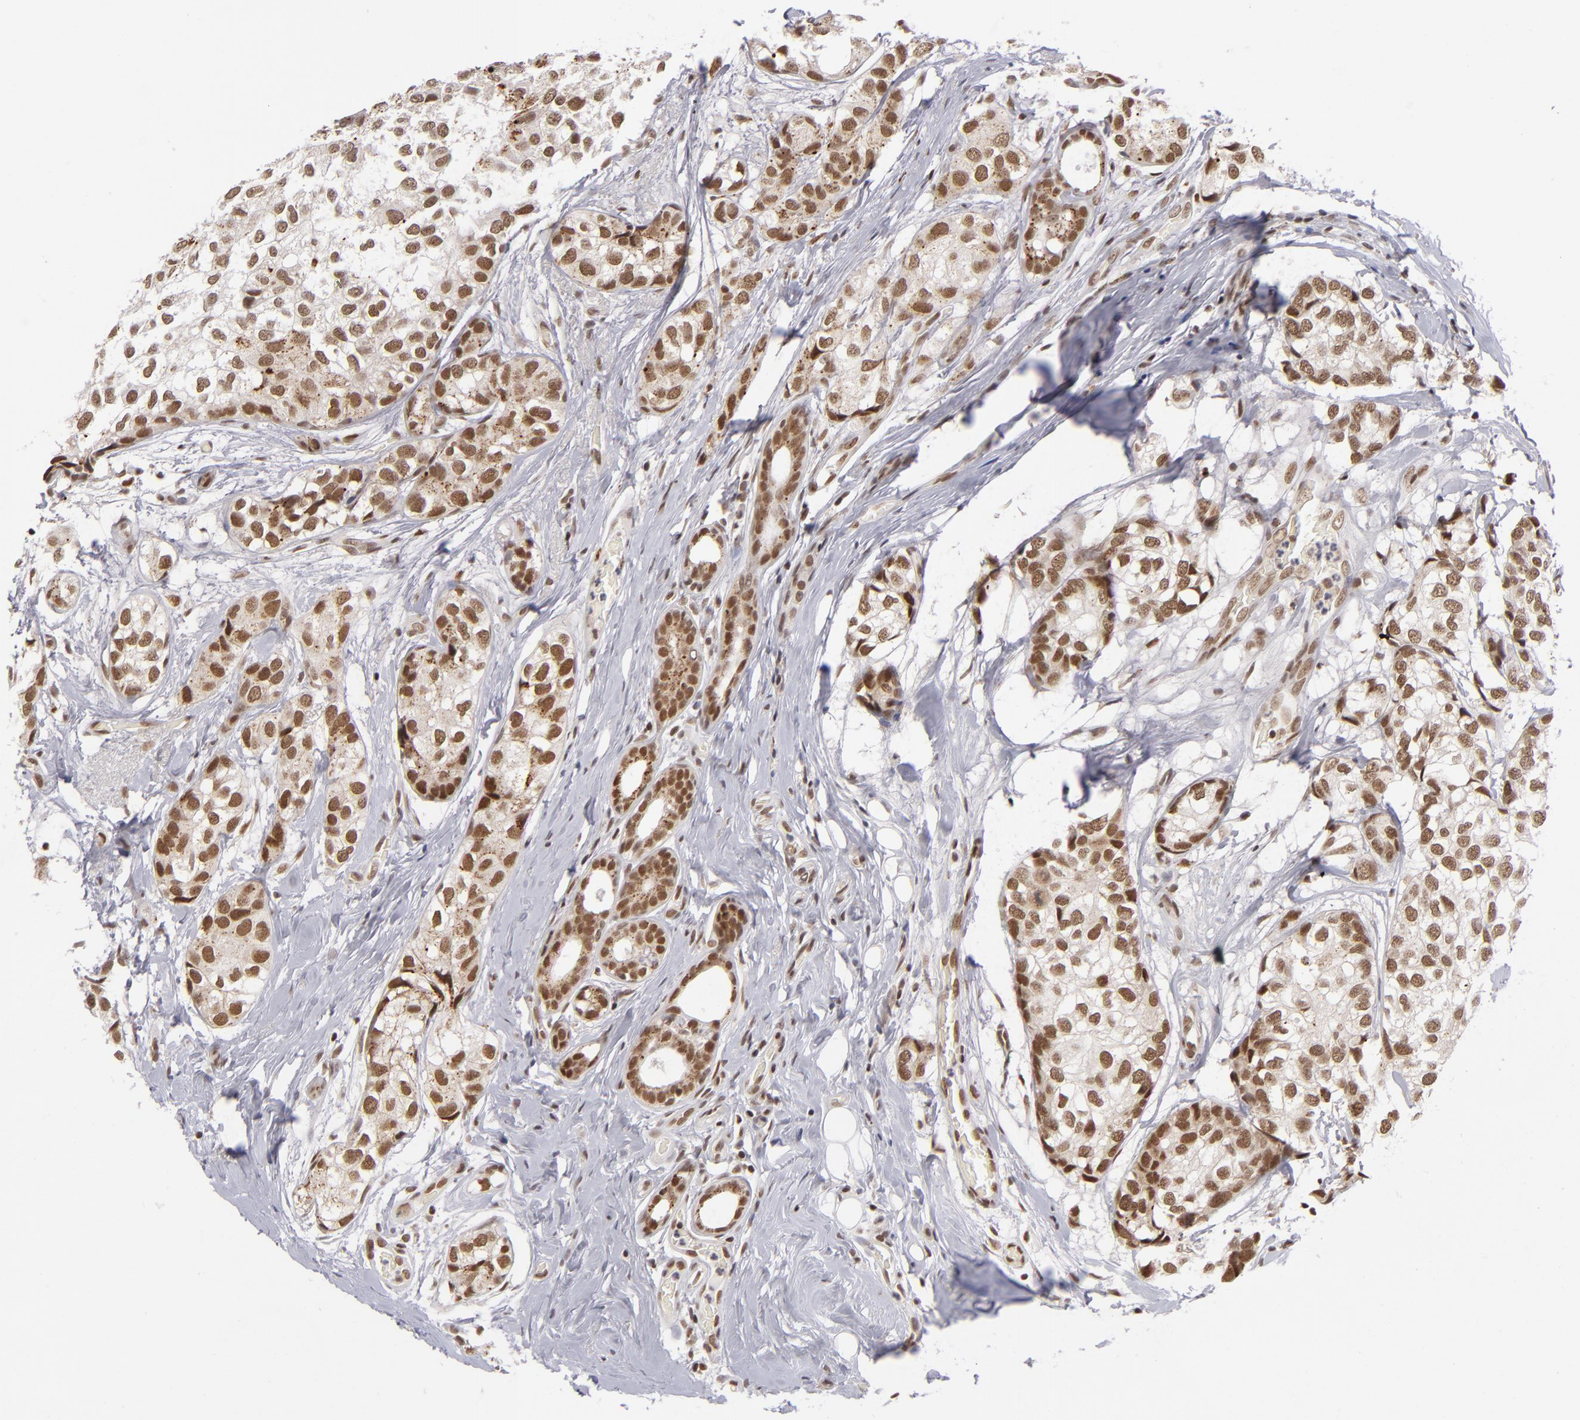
{"staining": {"intensity": "moderate", "quantity": ">75%", "location": "nuclear"}, "tissue": "breast cancer", "cell_type": "Tumor cells", "image_type": "cancer", "snomed": [{"axis": "morphology", "description": "Duct carcinoma"}, {"axis": "topography", "description": "Breast"}], "caption": "This photomicrograph displays infiltrating ductal carcinoma (breast) stained with IHC to label a protein in brown. The nuclear of tumor cells show moderate positivity for the protein. Nuclei are counter-stained blue.", "gene": "MLLT3", "patient": {"sex": "female", "age": 68}}